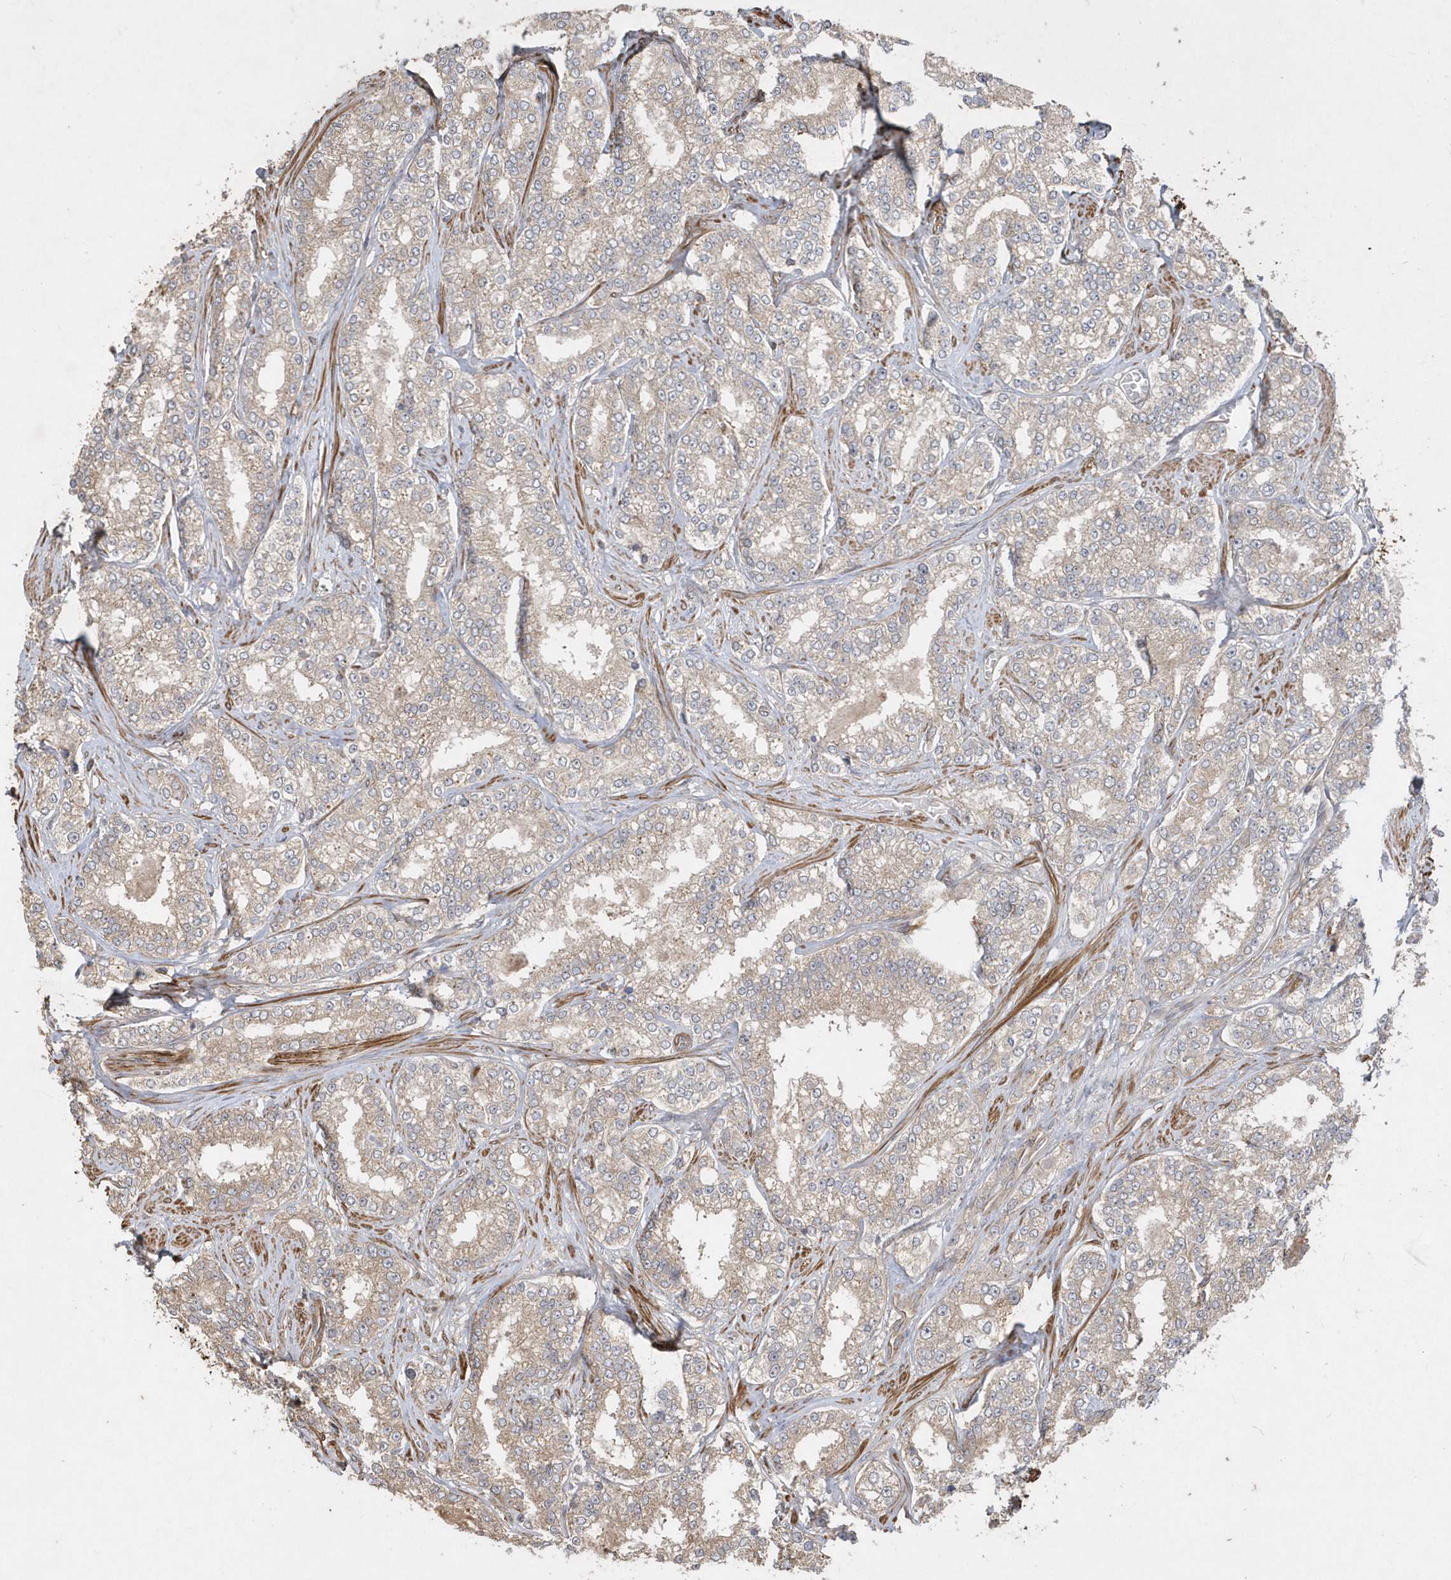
{"staining": {"intensity": "weak", "quantity": "25%-75%", "location": "cytoplasmic/membranous"}, "tissue": "prostate cancer", "cell_type": "Tumor cells", "image_type": "cancer", "snomed": [{"axis": "morphology", "description": "Normal tissue, NOS"}, {"axis": "morphology", "description": "Adenocarcinoma, High grade"}, {"axis": "topography", "description": "Prostate"}], "caption": "The image exhibits staining of adenocarcinoma (high-grade) (prostate), revealing weak cytoplasmic/membranous protein positivity (brown color) within tumor cells. Using DAB (brown) and hematoxylin (blue) stains, captured at high magnification using brightfield microscopy.", "gene": "SENP8", "patient": {"sex": "male", "age": 83}}